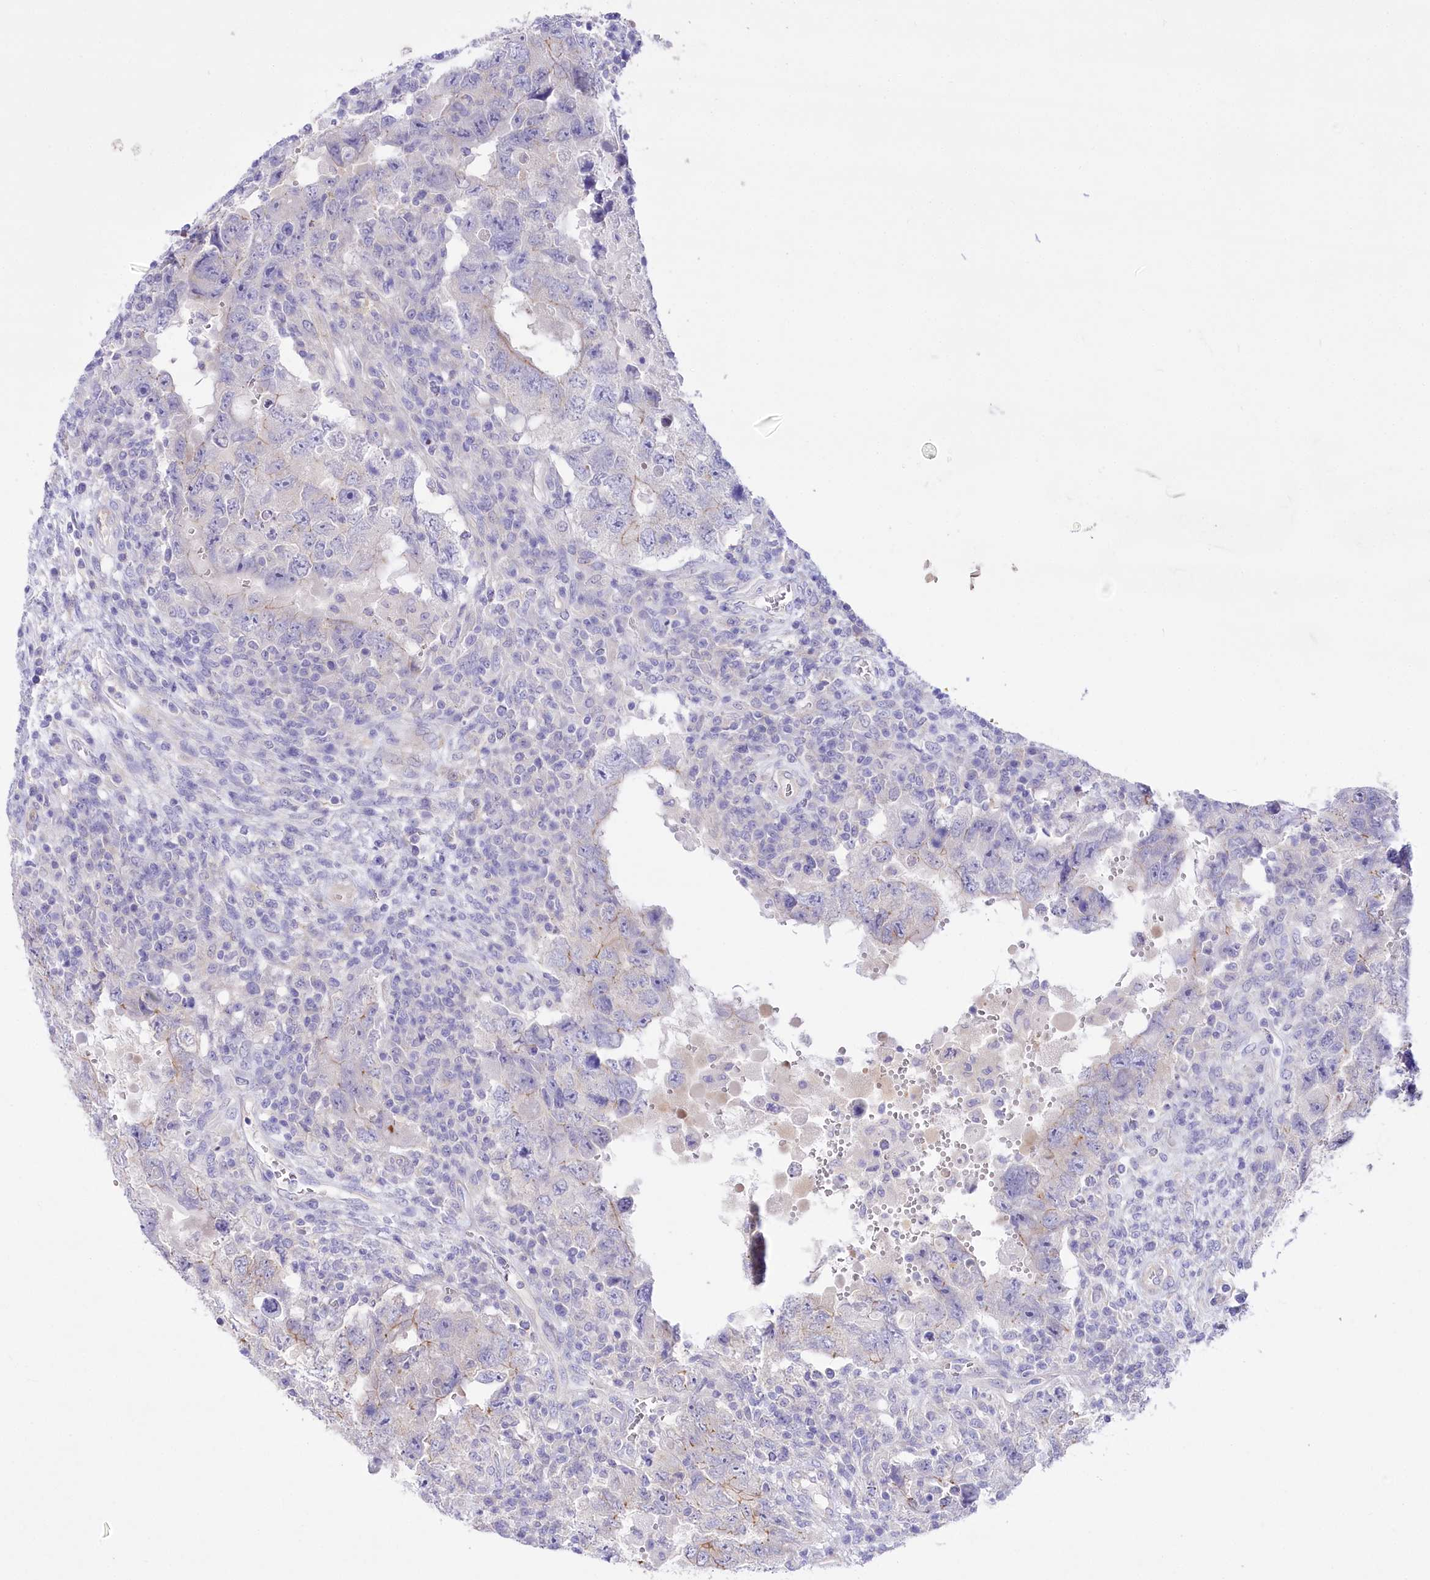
{"staining": {"intensity": "negative", "quantity": "none", "location": "none"}, "tissue": "testis cancer", "cell_type": "Tumor cells", "image_type": "cancer", "snomed": [{"axis": "morphology", "description": "Carcinoma, Embryonal, NOS"}, {"axis": "topography", "description": "Testis"}], "caption": "Photomicrograph shows no protein positivity in tumor cells of embryonal carcinoma (testis) tissue.", "gene": "LRRC34", "patient": {"sex": "male", "age": 26}}